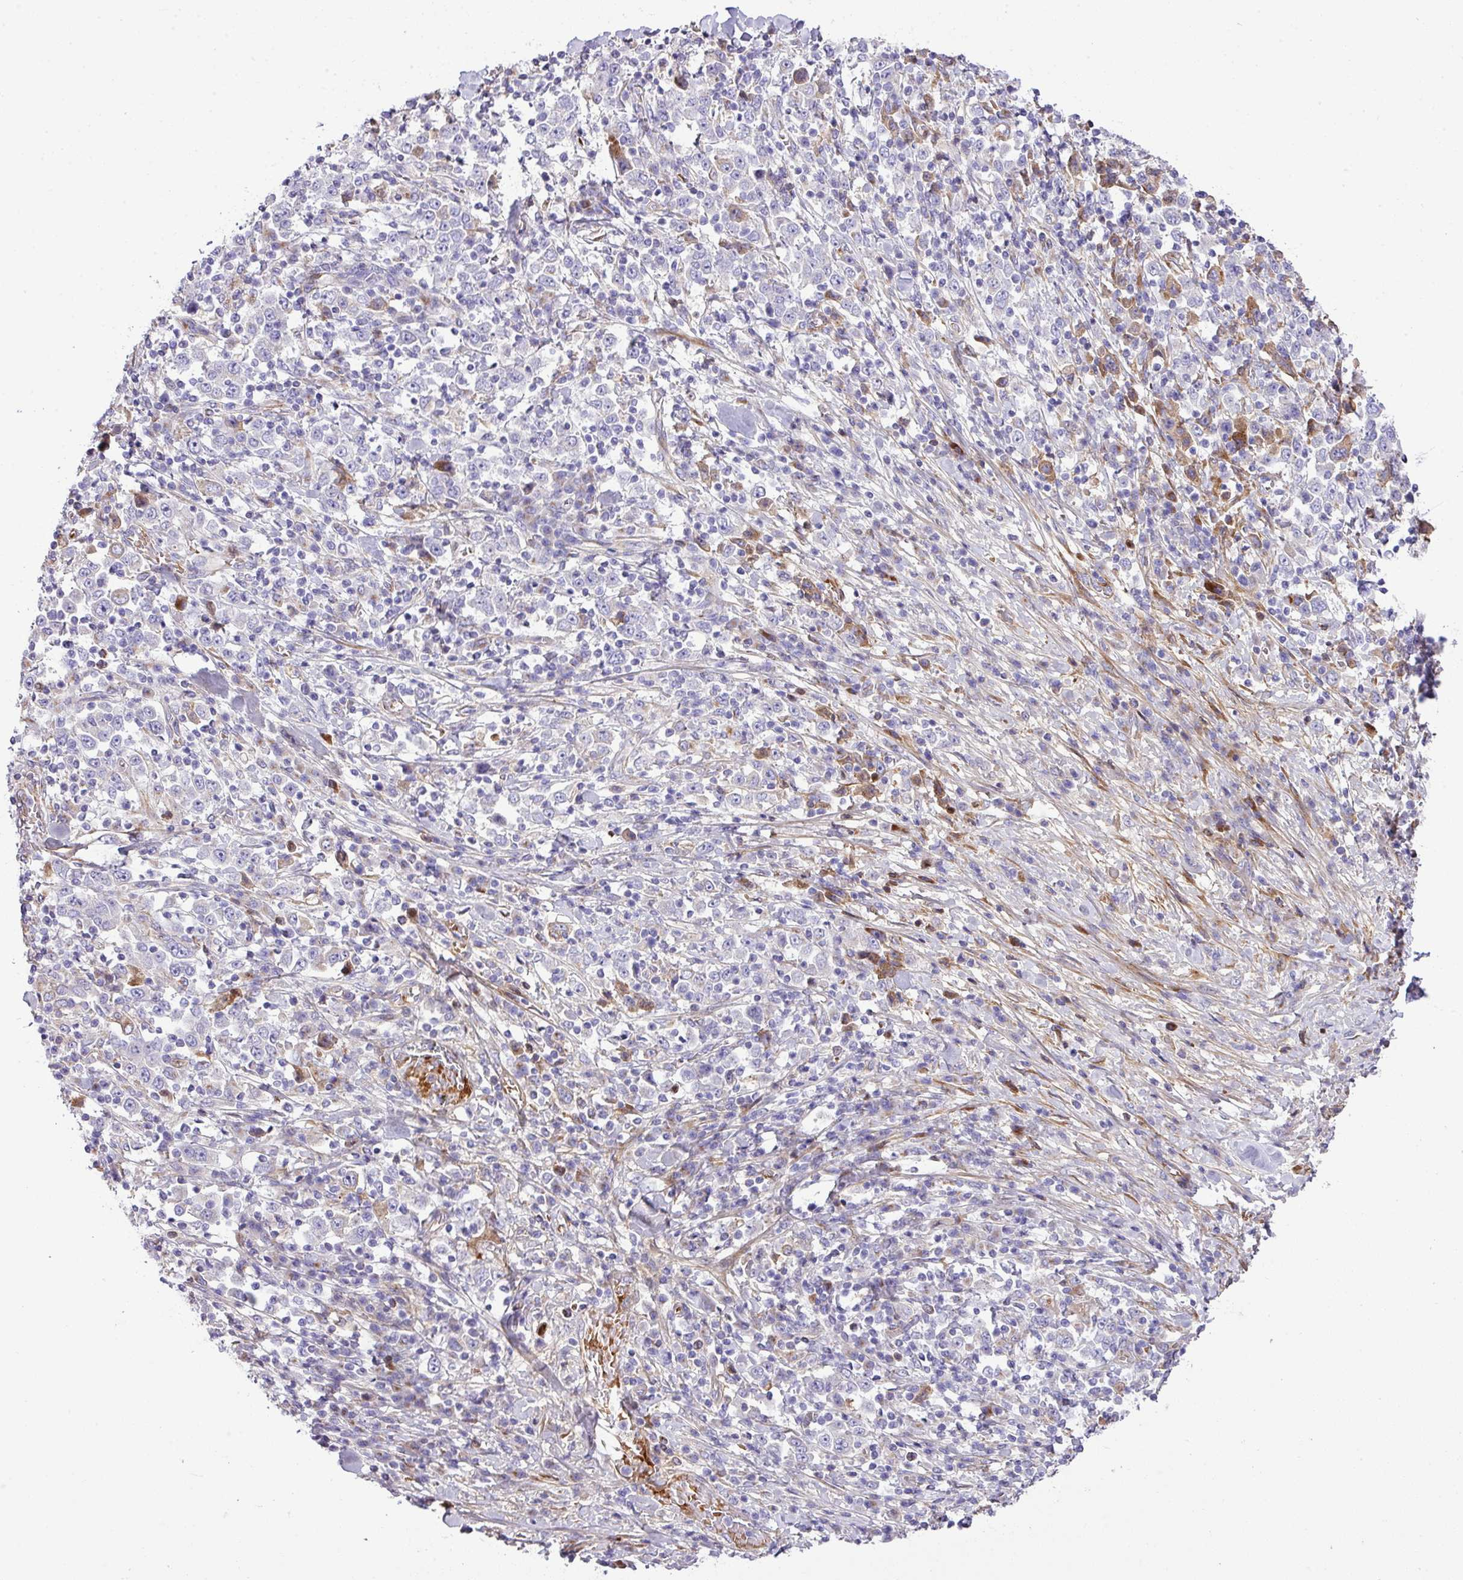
{"staining": {"intensity": "negative", "quantity": "none", "location": "none"}, "tissue": "stomach cancer", "cell_type": "Tumor cells", "image_type": "cancer", "snomed": [{"axis": "morphology", "description": "Normal tissue, NOS"}, {"axis": "morphology", "description": "Adenocarcinoma, NOS"}, {"axis": "topography", "description": "Stomach, upper"}, {"axis": "topography", "description": "Stomach"}], "caption": "Immunohistochemistry (IHC) photomicrograph of human stomach cancer (adenocarcinoma) stained for a protein (brown), which exhibits no positivity in tumor cells.", "gene": "CTXN2", "patient": {"sex": "male", "age": 59}}